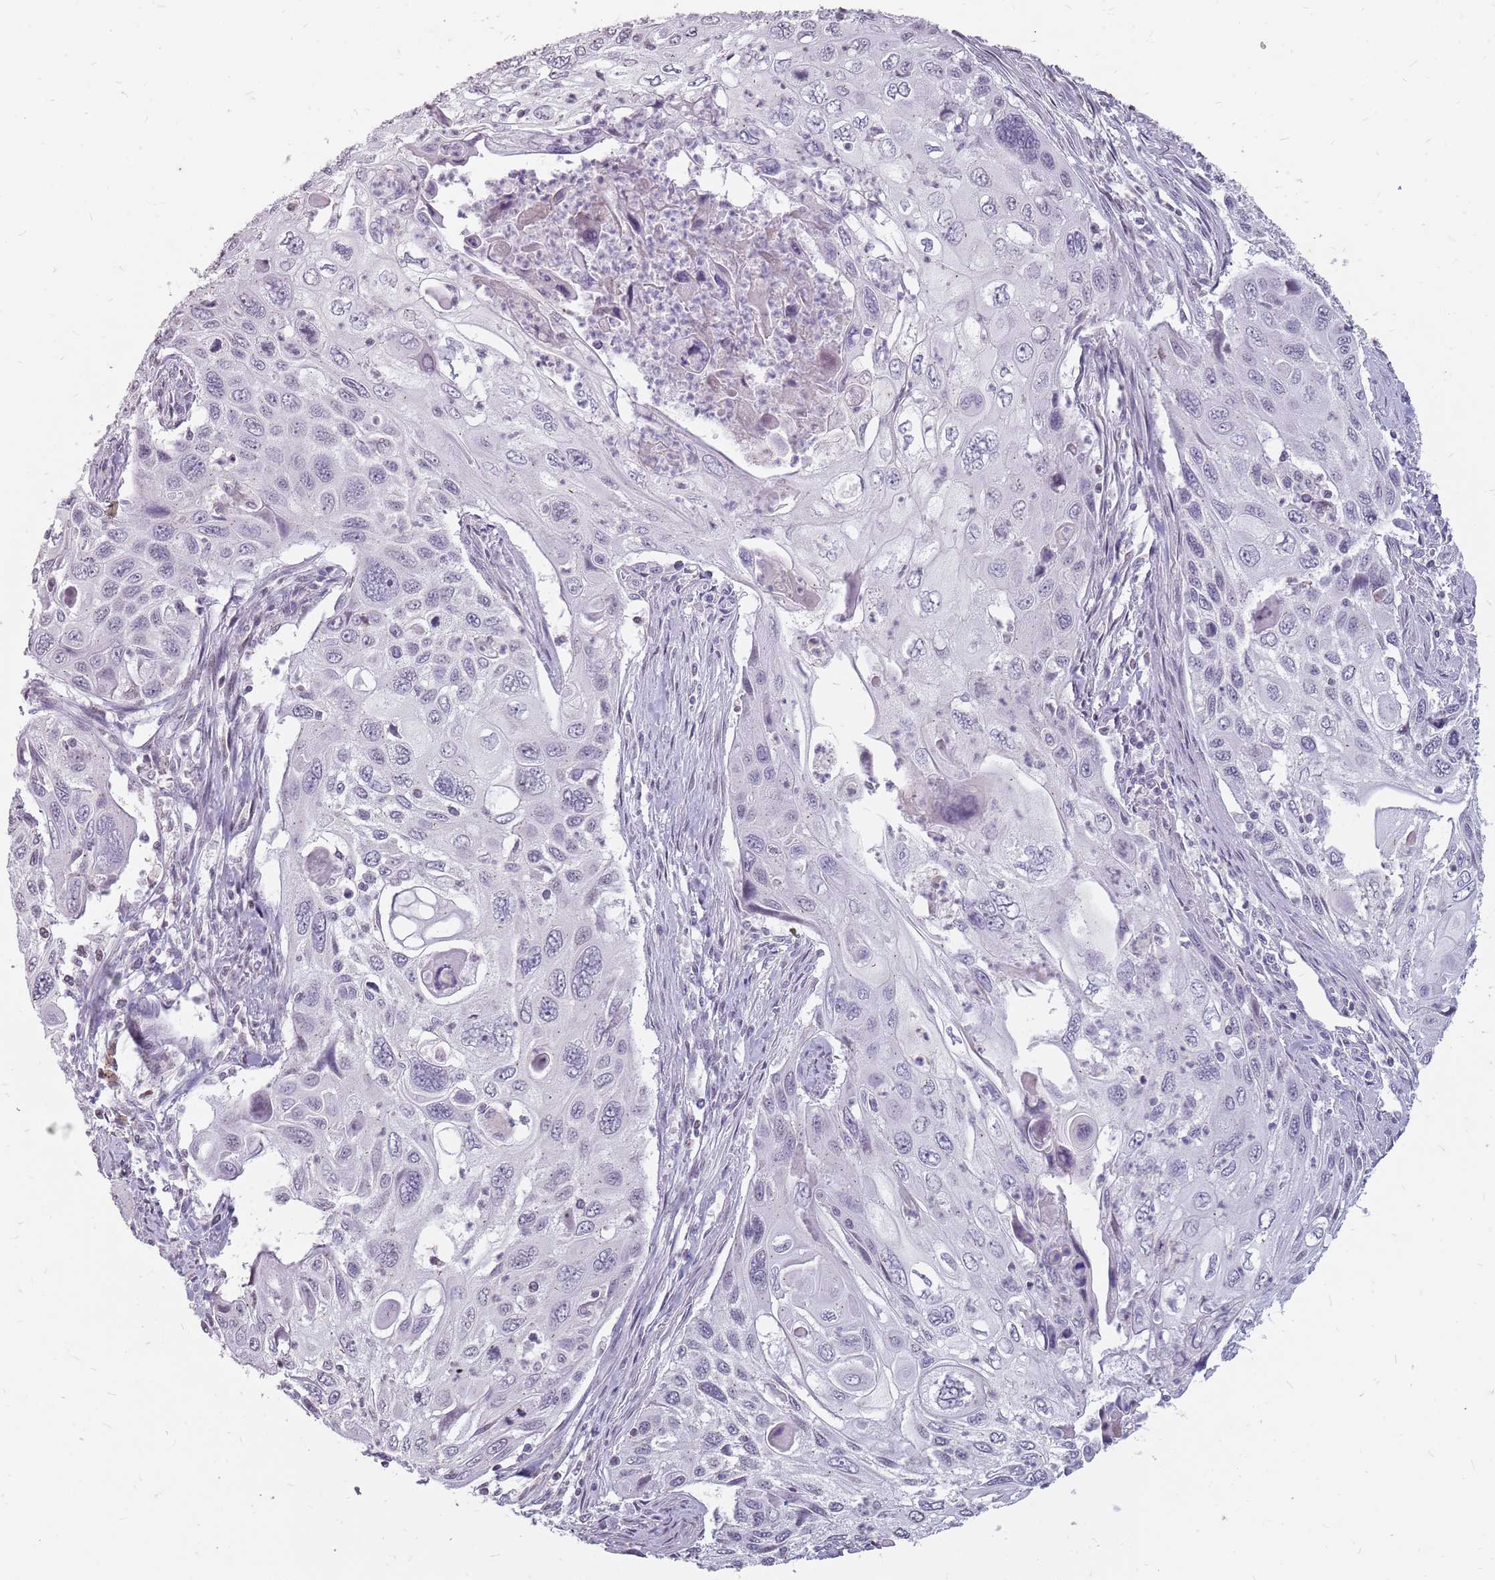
{"staining": {"intensity": "negative", "quantity": "none", "location": "none"}, "tissue": "cervical cancer", "cell_type": "Tumor cells", "image_type": "cancer", "snomed": [{"axis": "morphology", "description": "Squamous cell carcinoma, NOS"}, {"axis": "topography", "description": "Cervix"}], "caption": "The histopathology image reveals no significant staining in tumor cells of squamous cell carcinoma (cervical). (DAB immunohistochemistry (IHC) with hematoxylin counter stain).", "gene": "NEK6", "patient": {"sex": "female", "age": 70}}